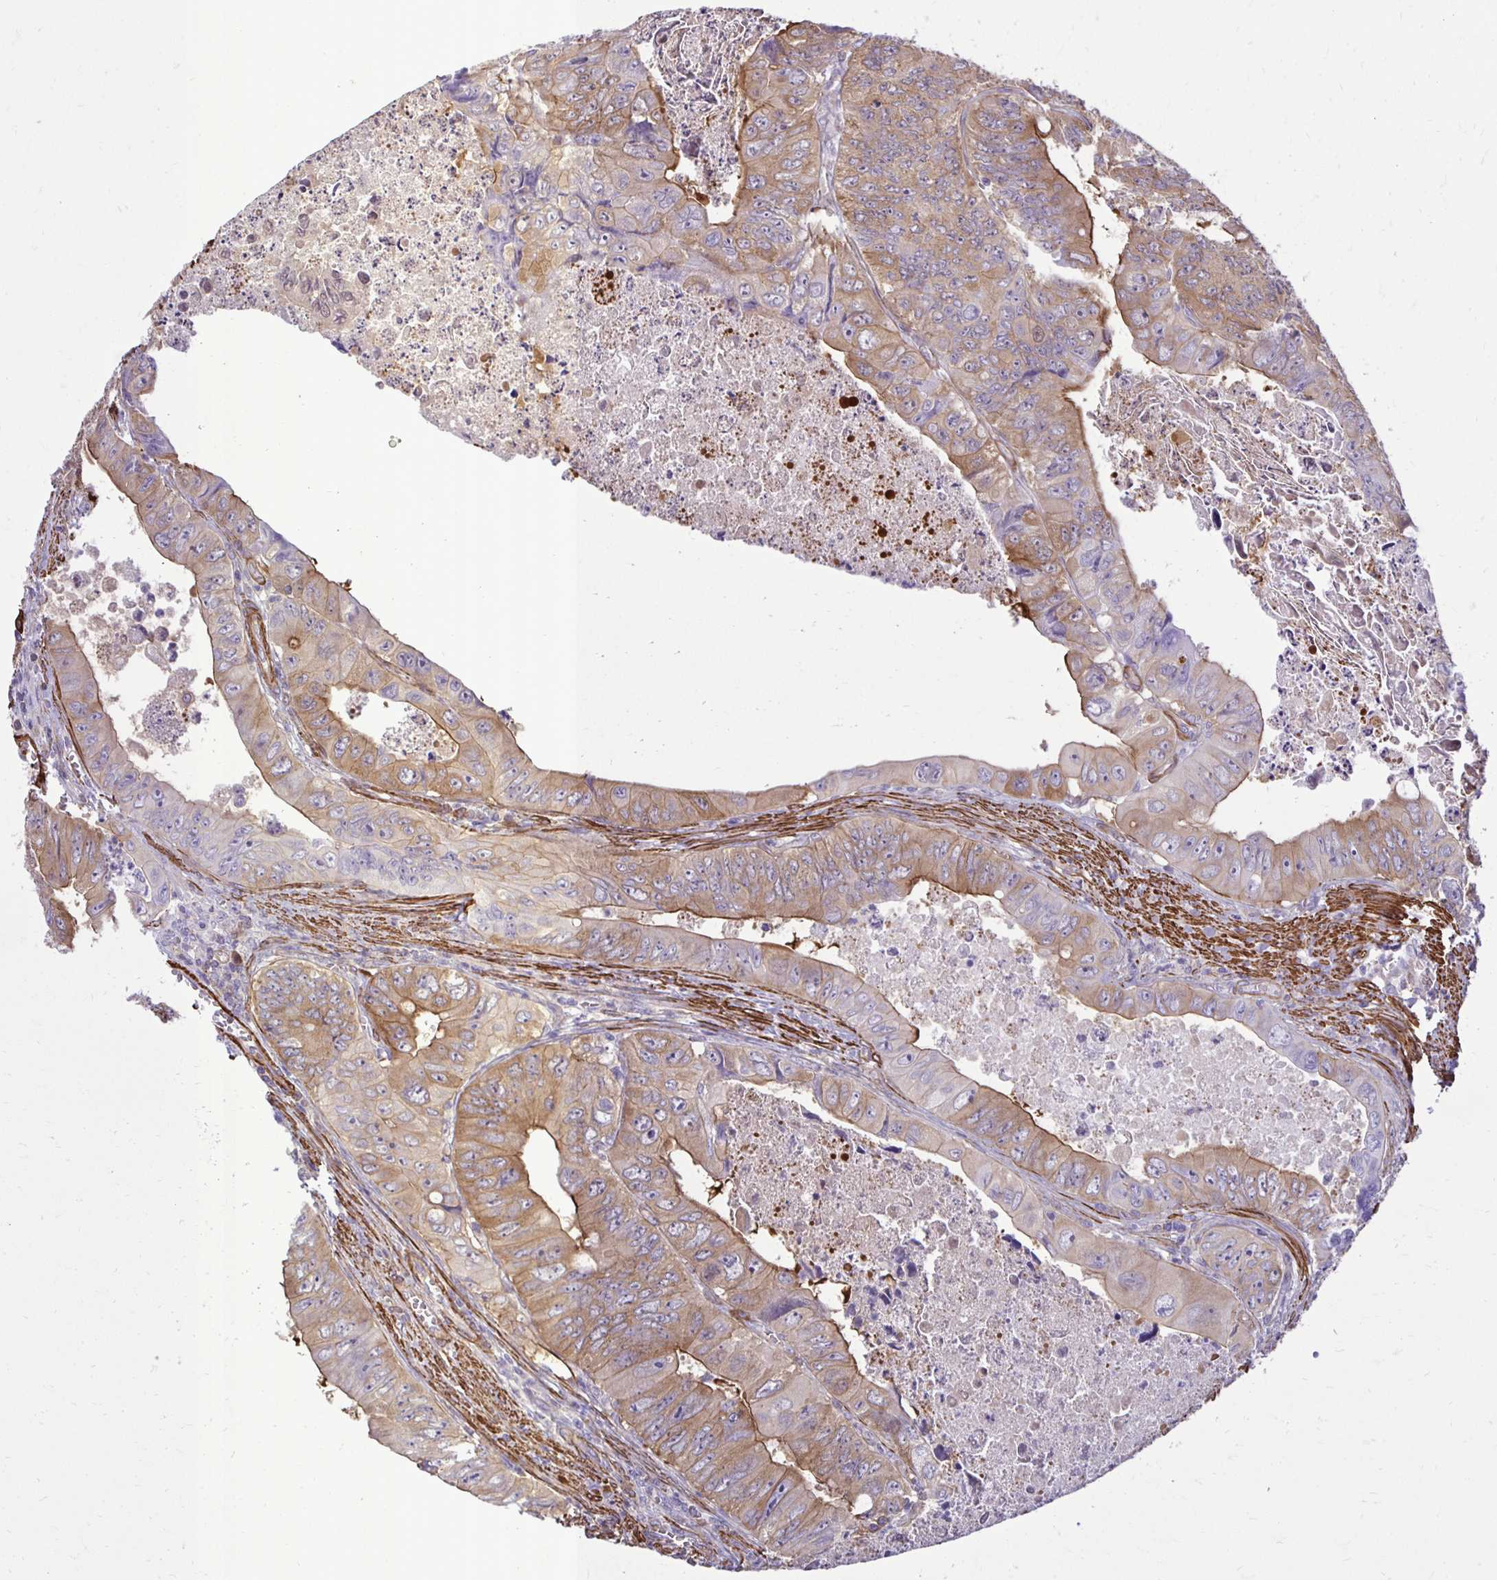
{"staining": {"intensity": "moderate", "quantity": ">75%", "location": "cytoplasmic/membranous"}, "tissue": "colorectal cancer", "cell_type": "Tumor cells", "image_type": "cancer", "snomed": [{"axis": "morphology", "description": "Adenocarcinoma, NOS"}, {"axis": "topography", "description": "Colon"}], "caption": "DAB (3,3'-diaminobenzidine) immunohistochemical staining of colorectal adenocarcinoma demonstrates moderate cytoplasmic/membranous protein staining in about >75% of tumor cells.", "gene": "CTPS1", "patient": {"sex": "female", "age": 84}}